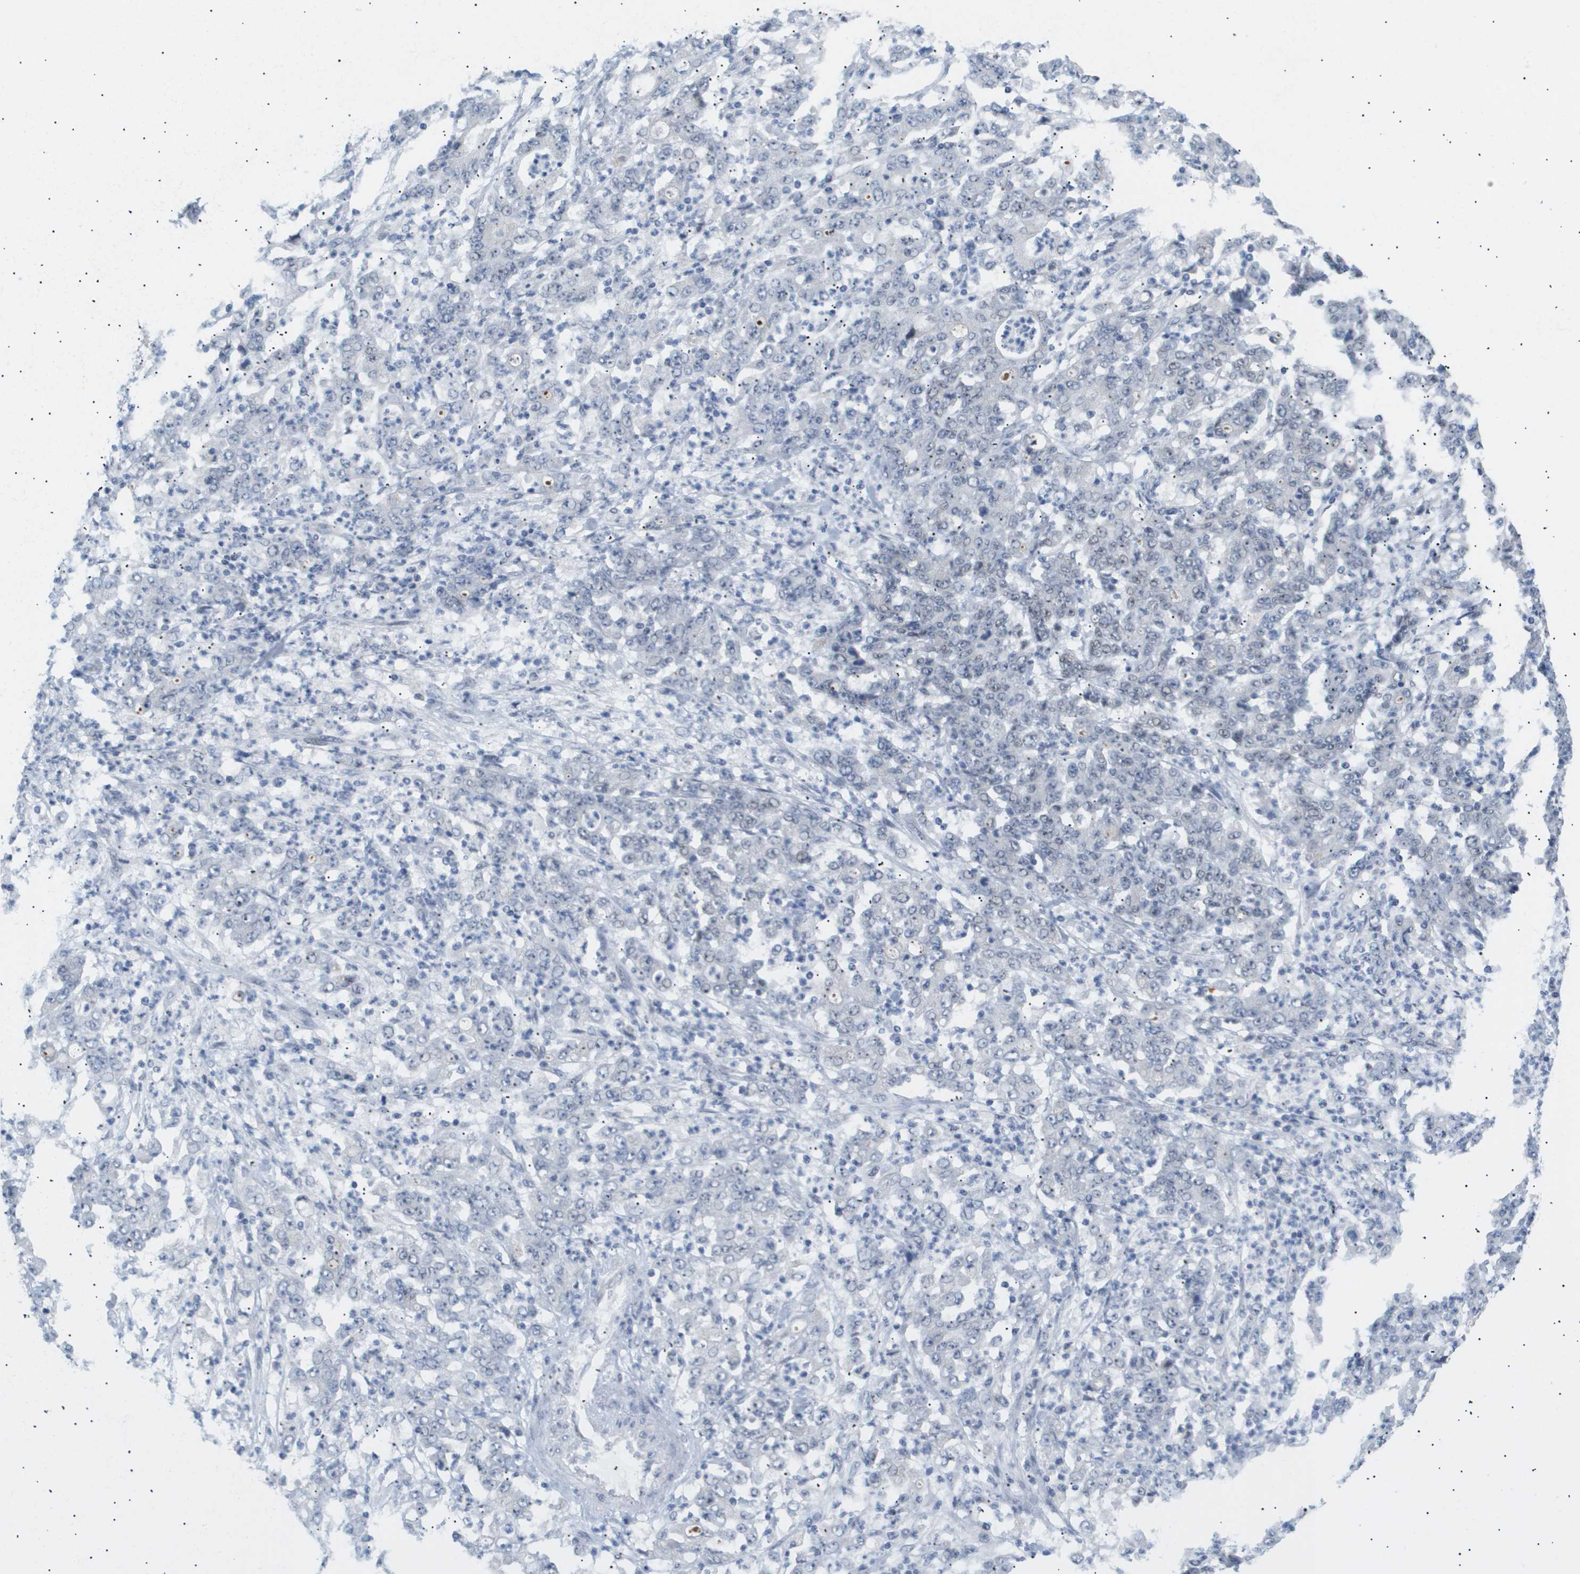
{"staining": {"intensity": "weak", "quantity": "25%-75%", "location": "nuclear"}, "tissue": "stomach cancer", "cell_type": "Tumor cells", "image_type": "cancer", "snomed": [{"axis": "morphology", "description": "Adenocarcinoma, NOS"}, {"axis": "topography", "description": "Stomach, lower"}], "caption": "A low amount of weak nuclear staining is seen in about 25%-75% of tumor cells in stomach cancer (adenocarcinoma) tissue.", "gene": "PPARD", "patient": {"sex": "female", "age": 71}}